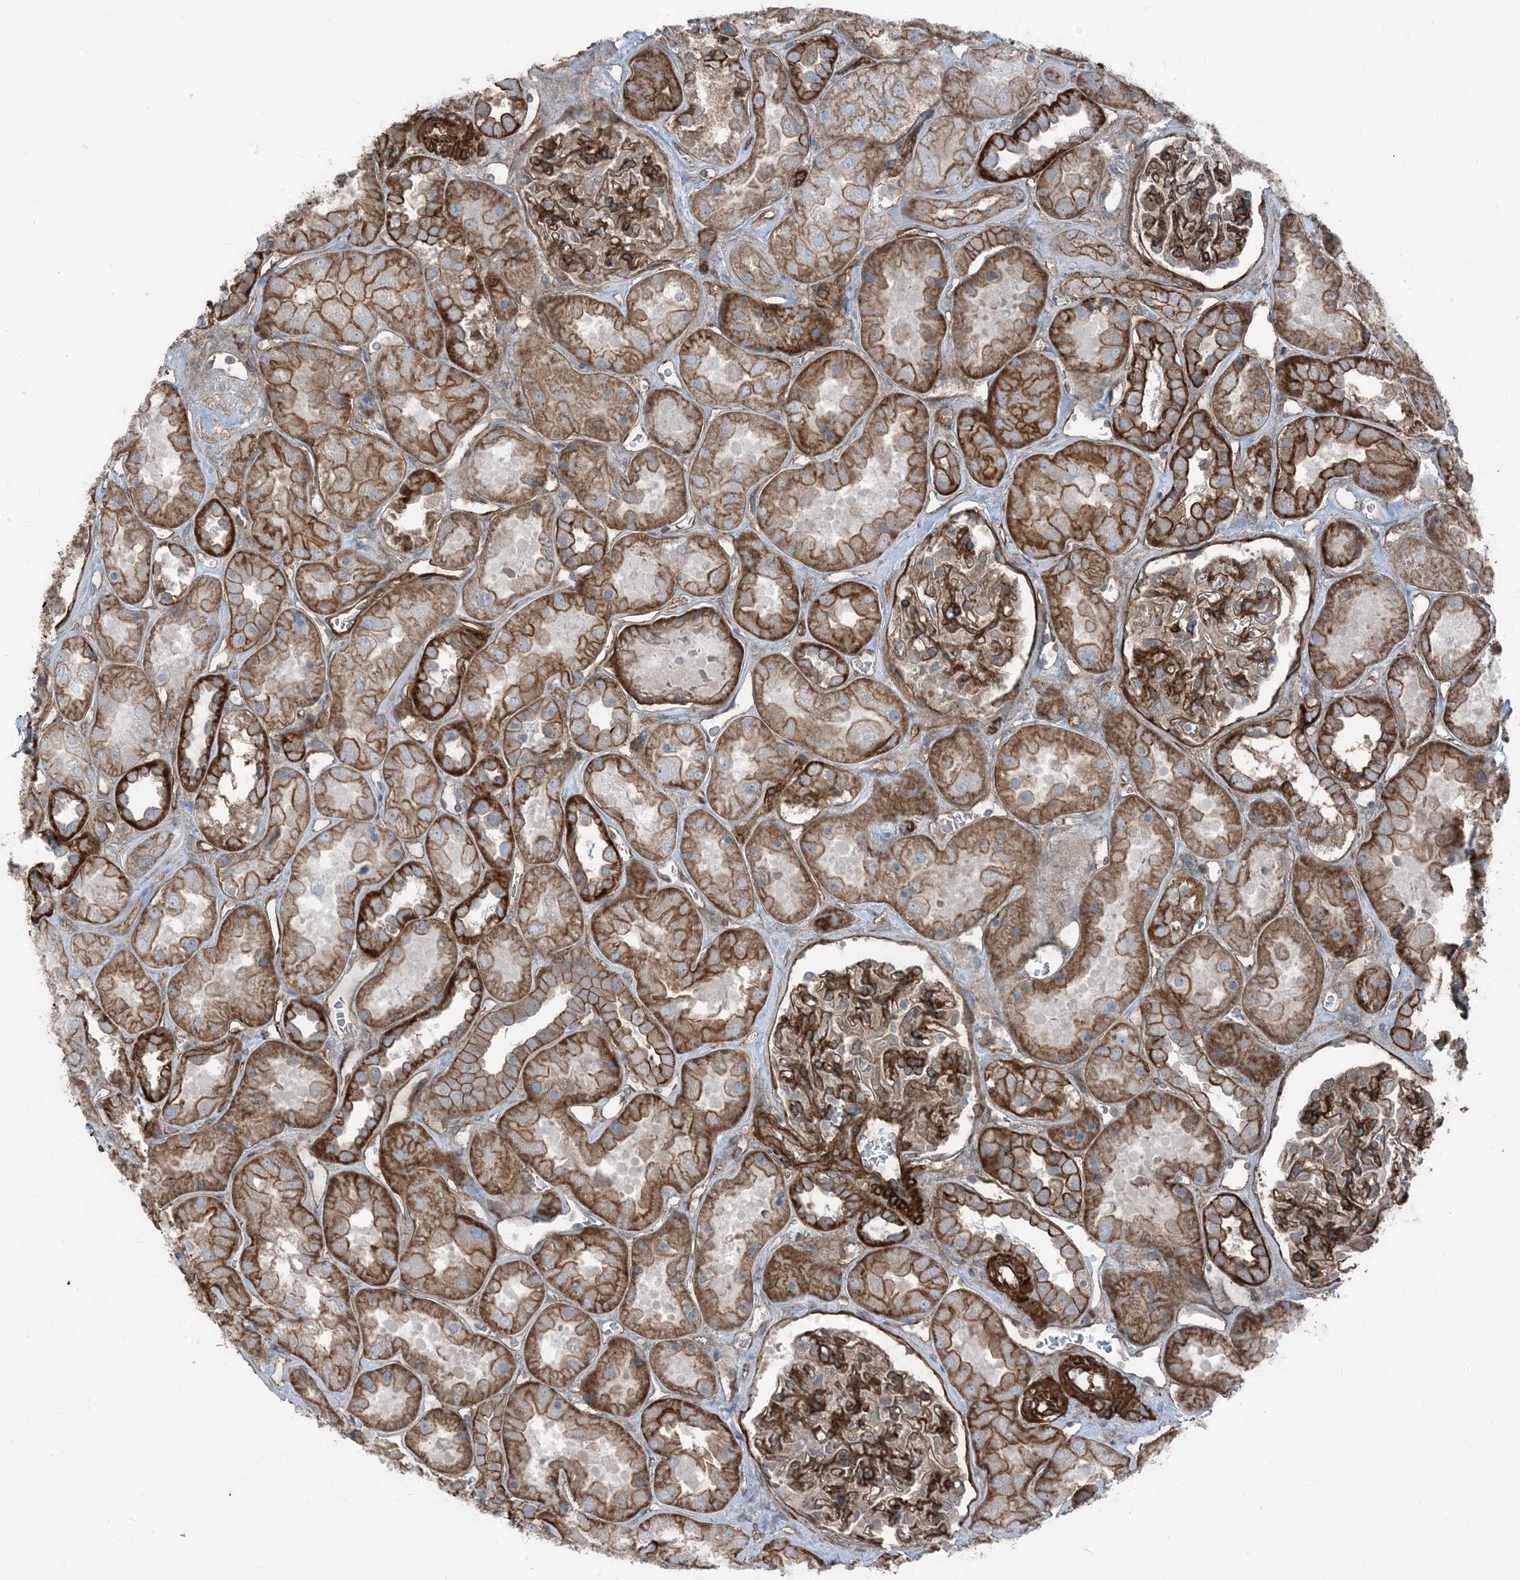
{"staining": {"intensity": "strong", "quantity": "25%-75%", "location": "cytoplasmic/membranous"}, "tissue": "kidney", "cell_type": "Cells in glomeruli", "image_type": "normal", "snomed": [{"axis": "morphology", "description": "Normal tissue, NOS"}, {"axis": "topography", "description": "Kidney"}], "caption": "An immunohistochemistry (IHC) micrograph of normal tissue is shown. Protein staining in brown shows strong cytoplasmic/membranous positivity in kidney within cells in glomeruli. (Stains: DAB in brown, nuclei in blue, Microscopy: brightfield microscopy at high magnification).", "gene": "ZFP90", "patient": {"sex": "male", "age": 70}}